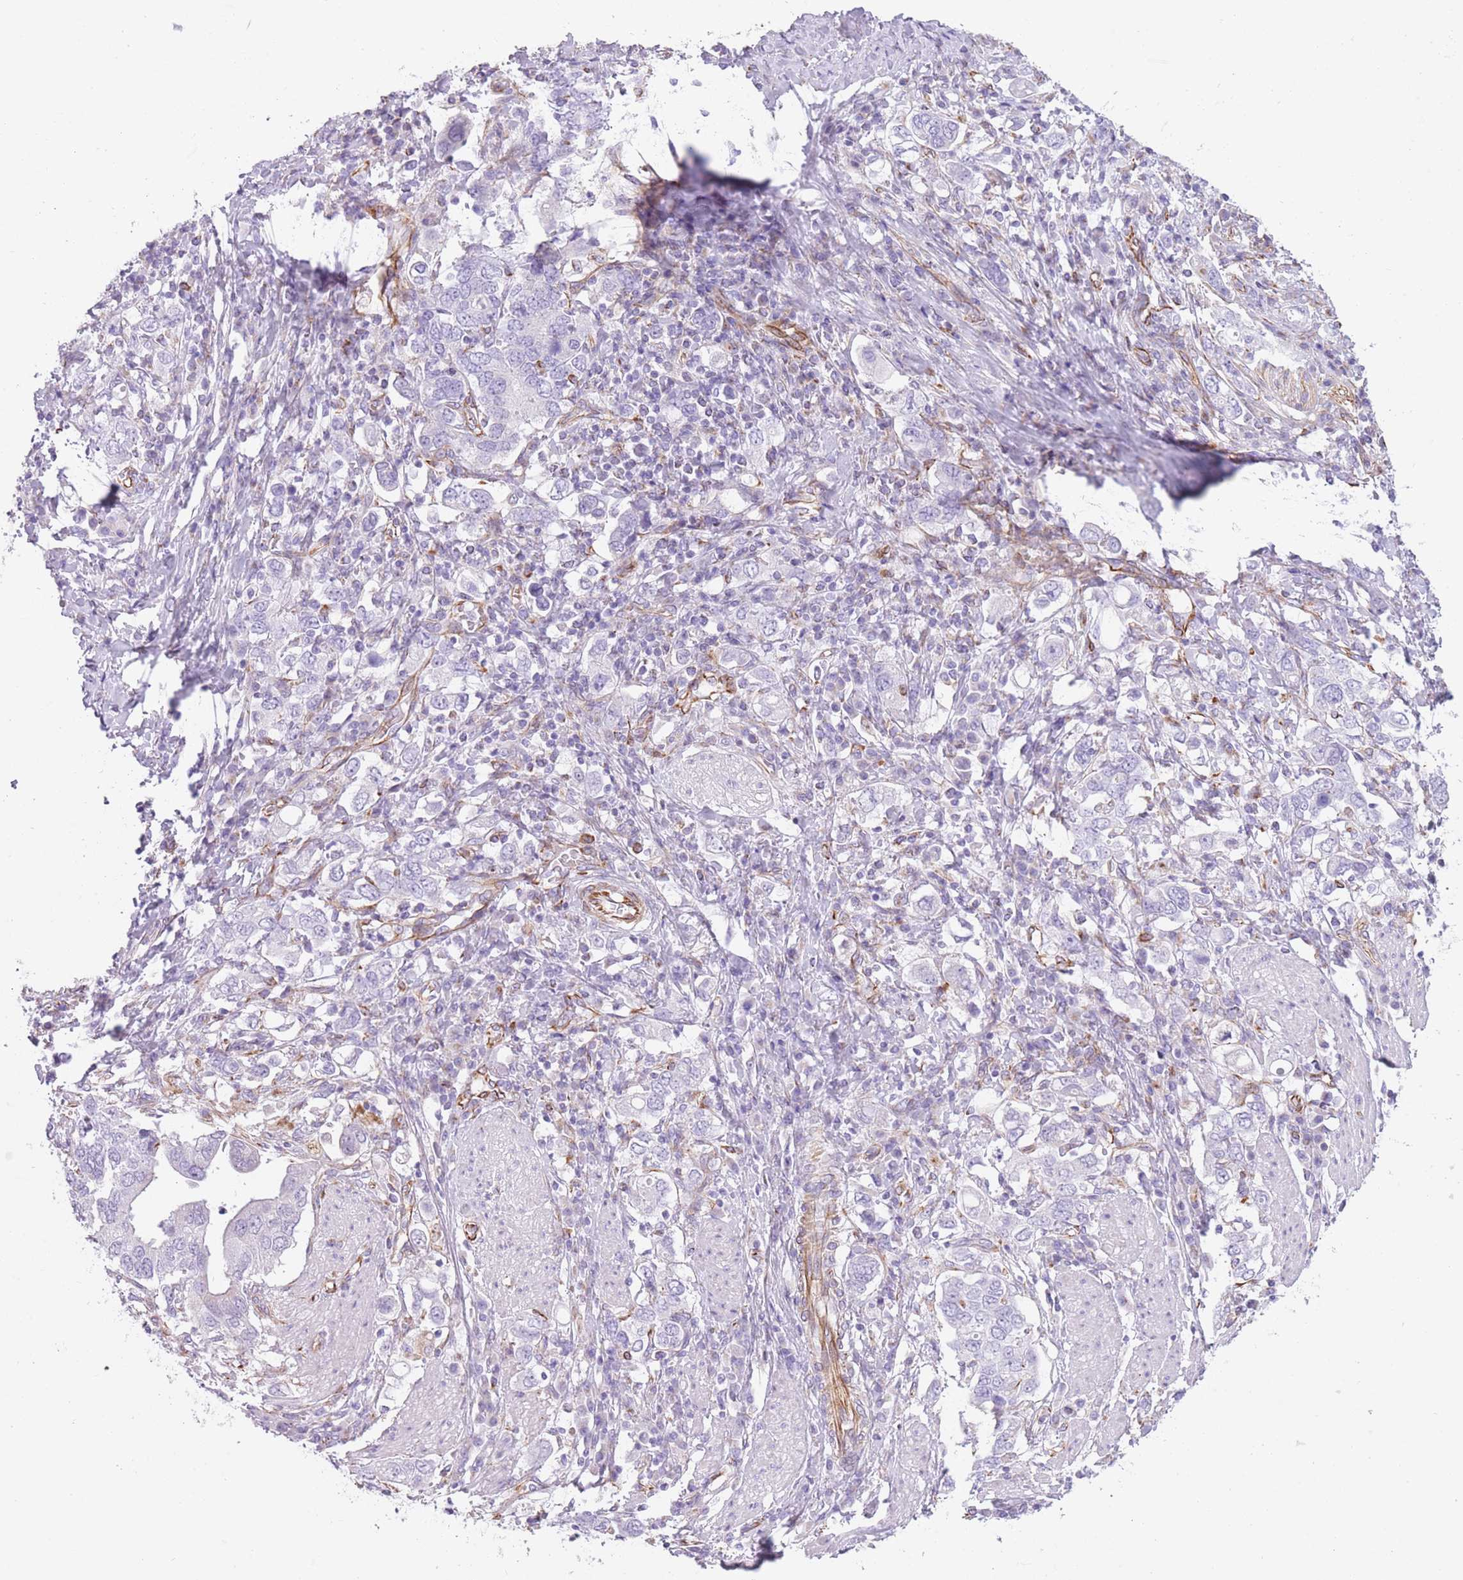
{"staining": {"intensity": "negative", "quantity": "none", "location": "none"}, "tissue": "stomach cancer", "cell_type": "Tumor cells", "image_type": "cancer", "snomed": [{"axis": "morphology", "description": "Adenocarcinoma, NOS"}, {"axis": "topography", "description": "Stomach, upper"}, {"axis": "topography", "description": "Stomach"}], "caption": "High power microscopy micrograph of an IHC photomicrograph of adenocarcinoma (stomach), revealing no significant staining in tumor cells.", "gene": "PTCD1", "patient": {"sex": "male", "age": 62}}